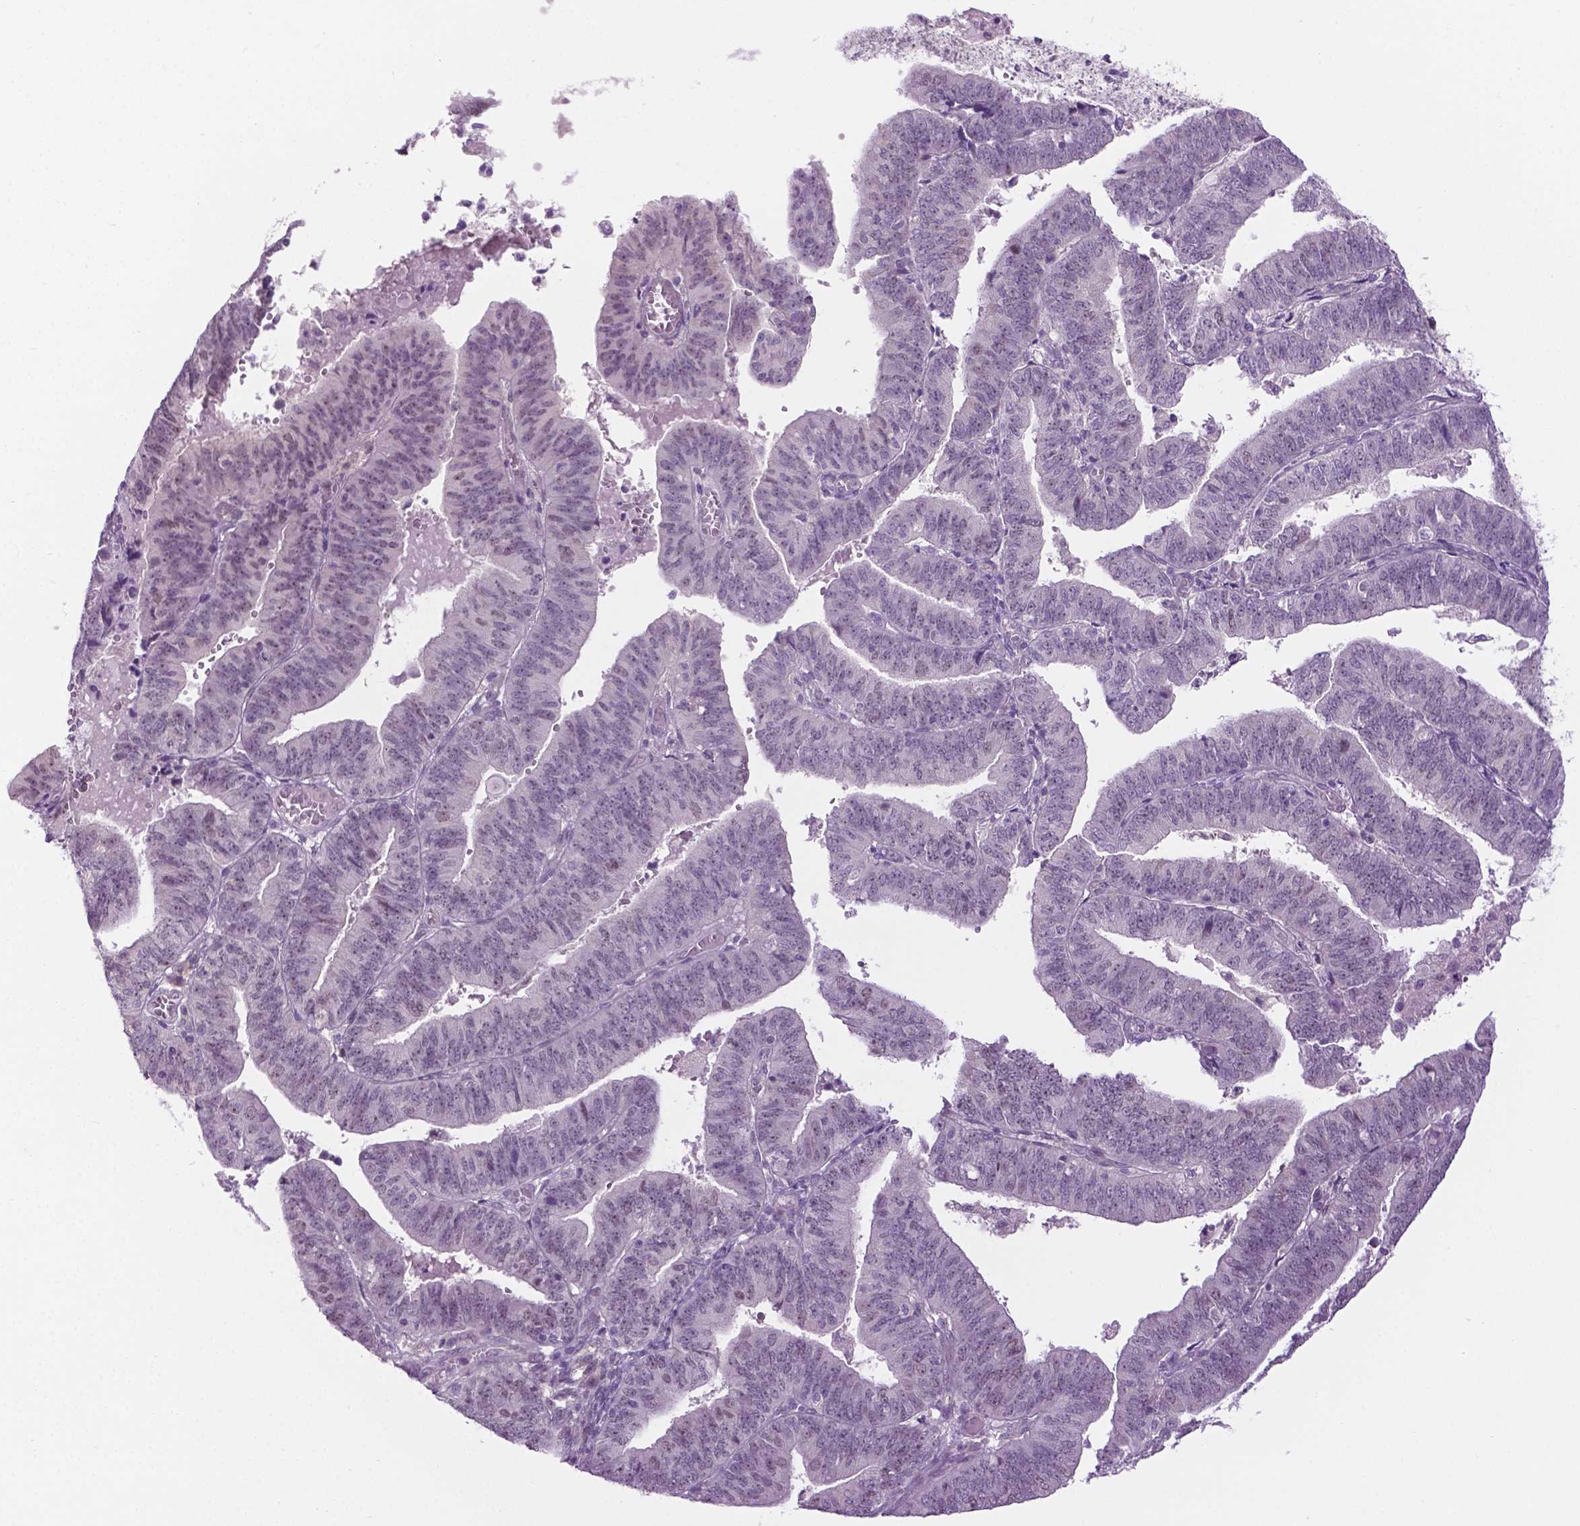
{"staining": {"intensity": "negative", "quantity": "none", "location": "none"}, "tissue": "endometrial cancer", "cell_type": "Tumor cells", "image_type": "cancer", "snomed": [{"axis": "morphology", "description": "Adenocarcinoma, NOS"}, {"axis": "topography", "description": "Endometrium"}], "caption": "Immunohistochemical staining of adenocarcinoma (endometrial) demonstrates no significant positivity in tumor cells.", "gene": "DENND4A", "patient": {"sex": "female", "age": 82}}